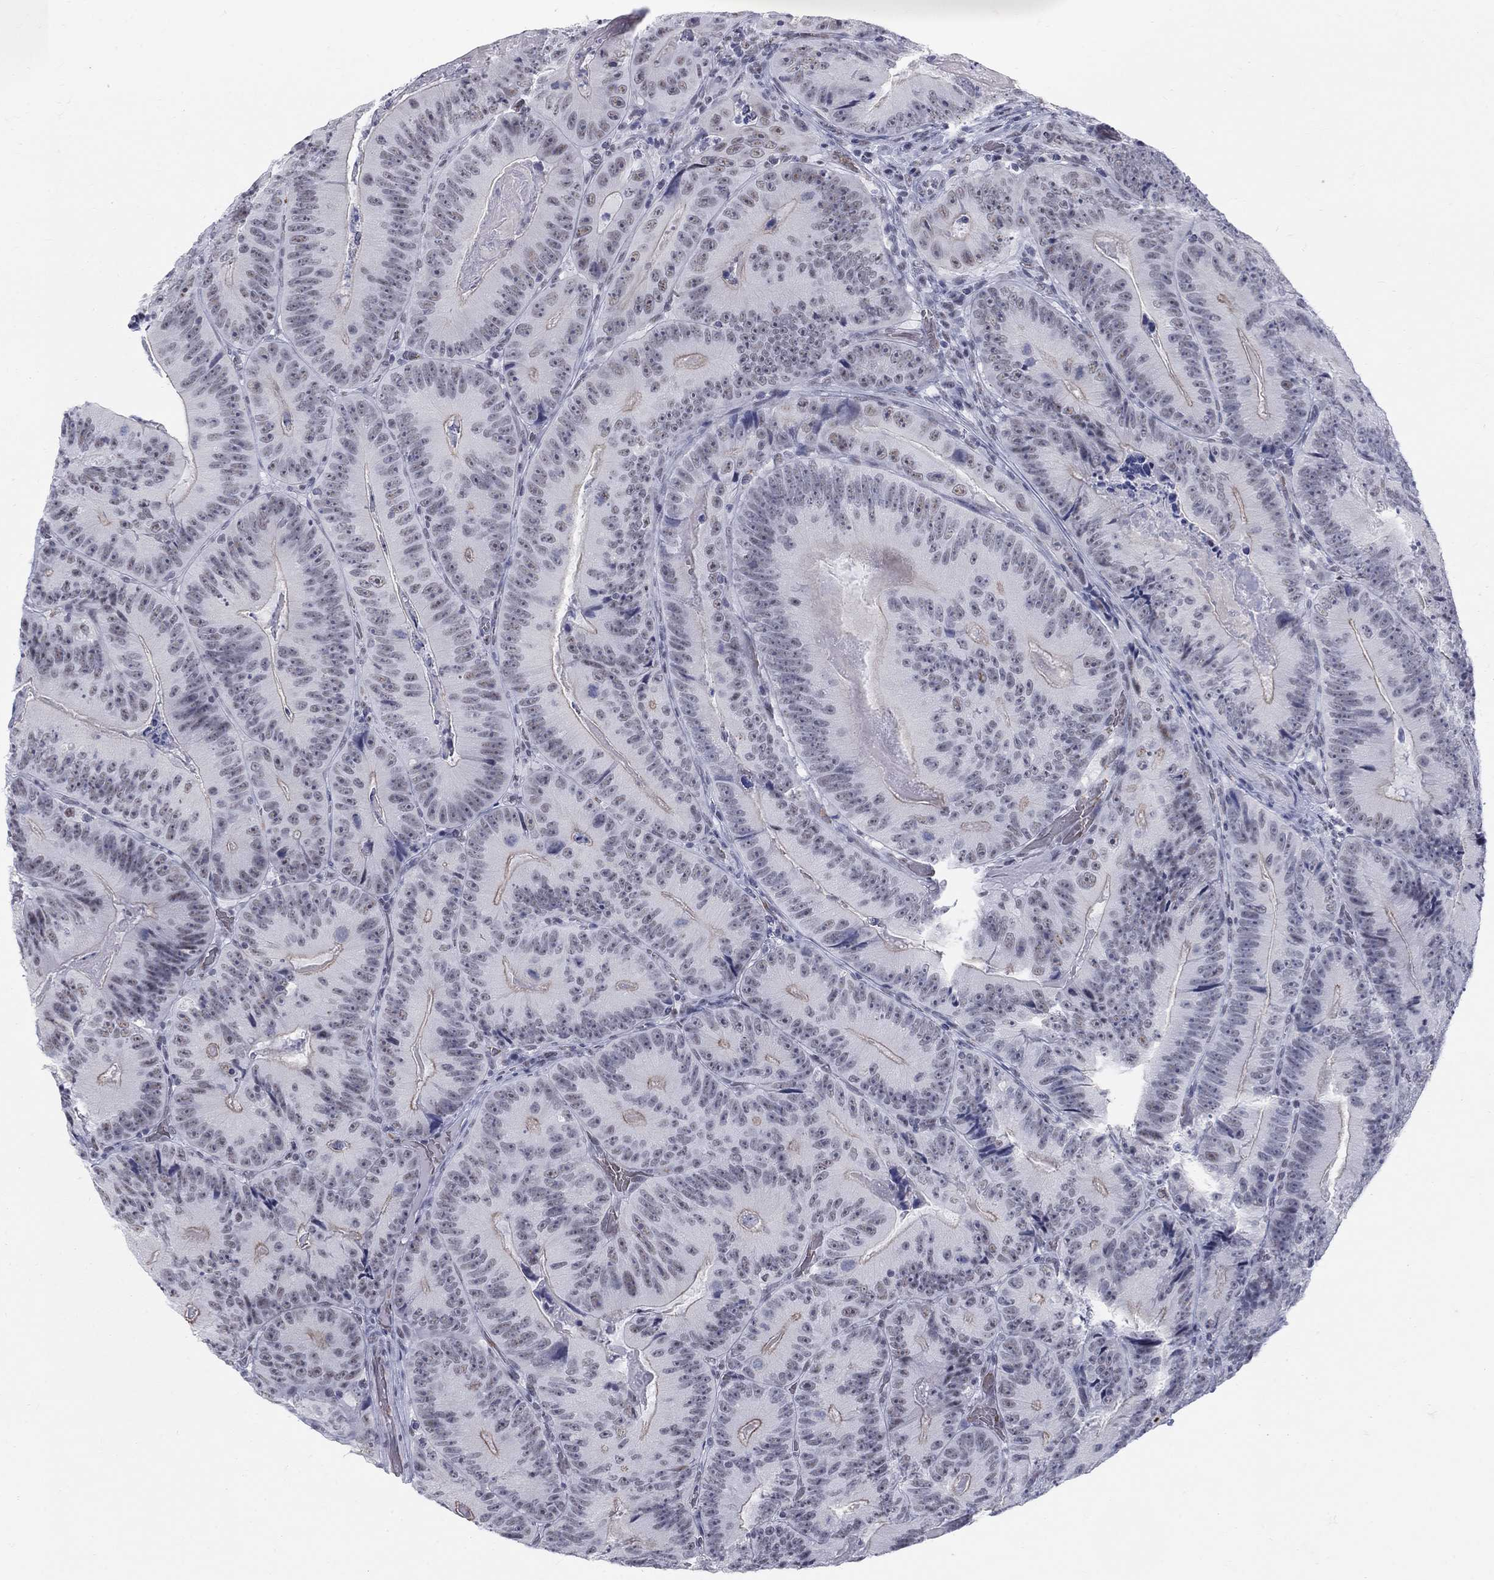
{"staining": {"intensity": "weak", "quantity": "<25%", "location": "nuclear"}, "tissue": "colorectal cancer", "cell_type": "Tumor cells", "image_type": "cancer", "snomed": [{"axis": "morphology", "description": "Adenocarcinoma, NOS"}, {"axis": "topography", "description": "Colon"}], "caption": "Immunohistochemistry histopathology image of human colorectal cancer stained for a protein (brown), which demonstrates no expression in tumor cells.", "gene": "DMTN", "patient": {"sex": "female", "age": 86}}